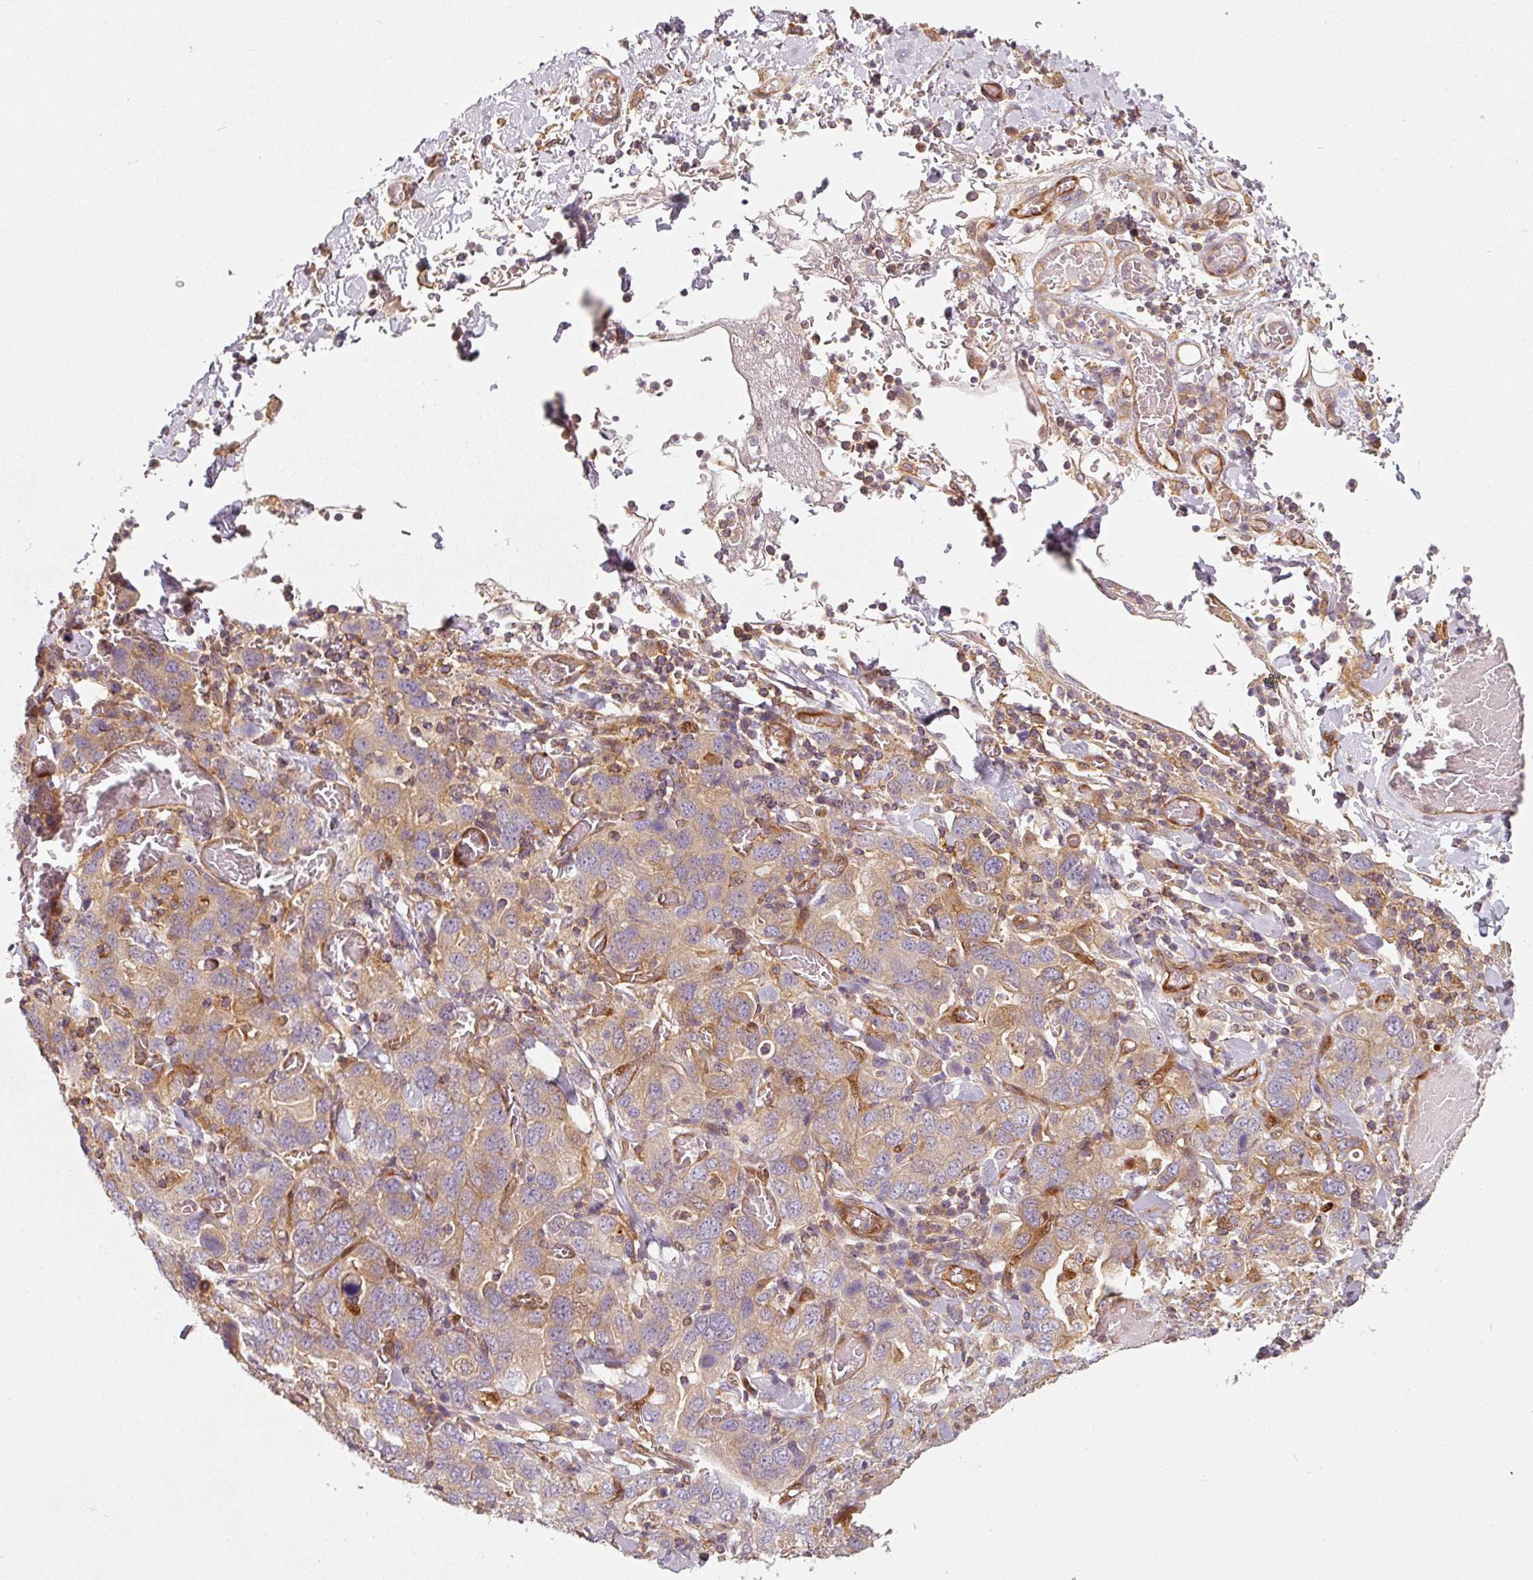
{"staining": {"intensity": "weak", "quantity": ">75%", "location": "cytoplasmic/membranous"}, "tissue": "stomach cancer", "cell_type": "Tumor cells", "image_type": "cancer", "snomed": [{"axis": "morphology", "description": "Adenocarcinoma, NOS"}, {"axis": "topography", "description": "Stomach, upper"}, {"axis": "topography", "description": "Stomach"}], "caption": "Stomach cancer (adenocarcinoma) tissue displays weak cytoplasmic/membranous expression in about >75% of tumor cells Immunohistochemistry (ihc) stains the protein in brown and the nuclei are stained blue.", "gene": "IQGAP2", "patient": {"sex": "male", "age": 62}}